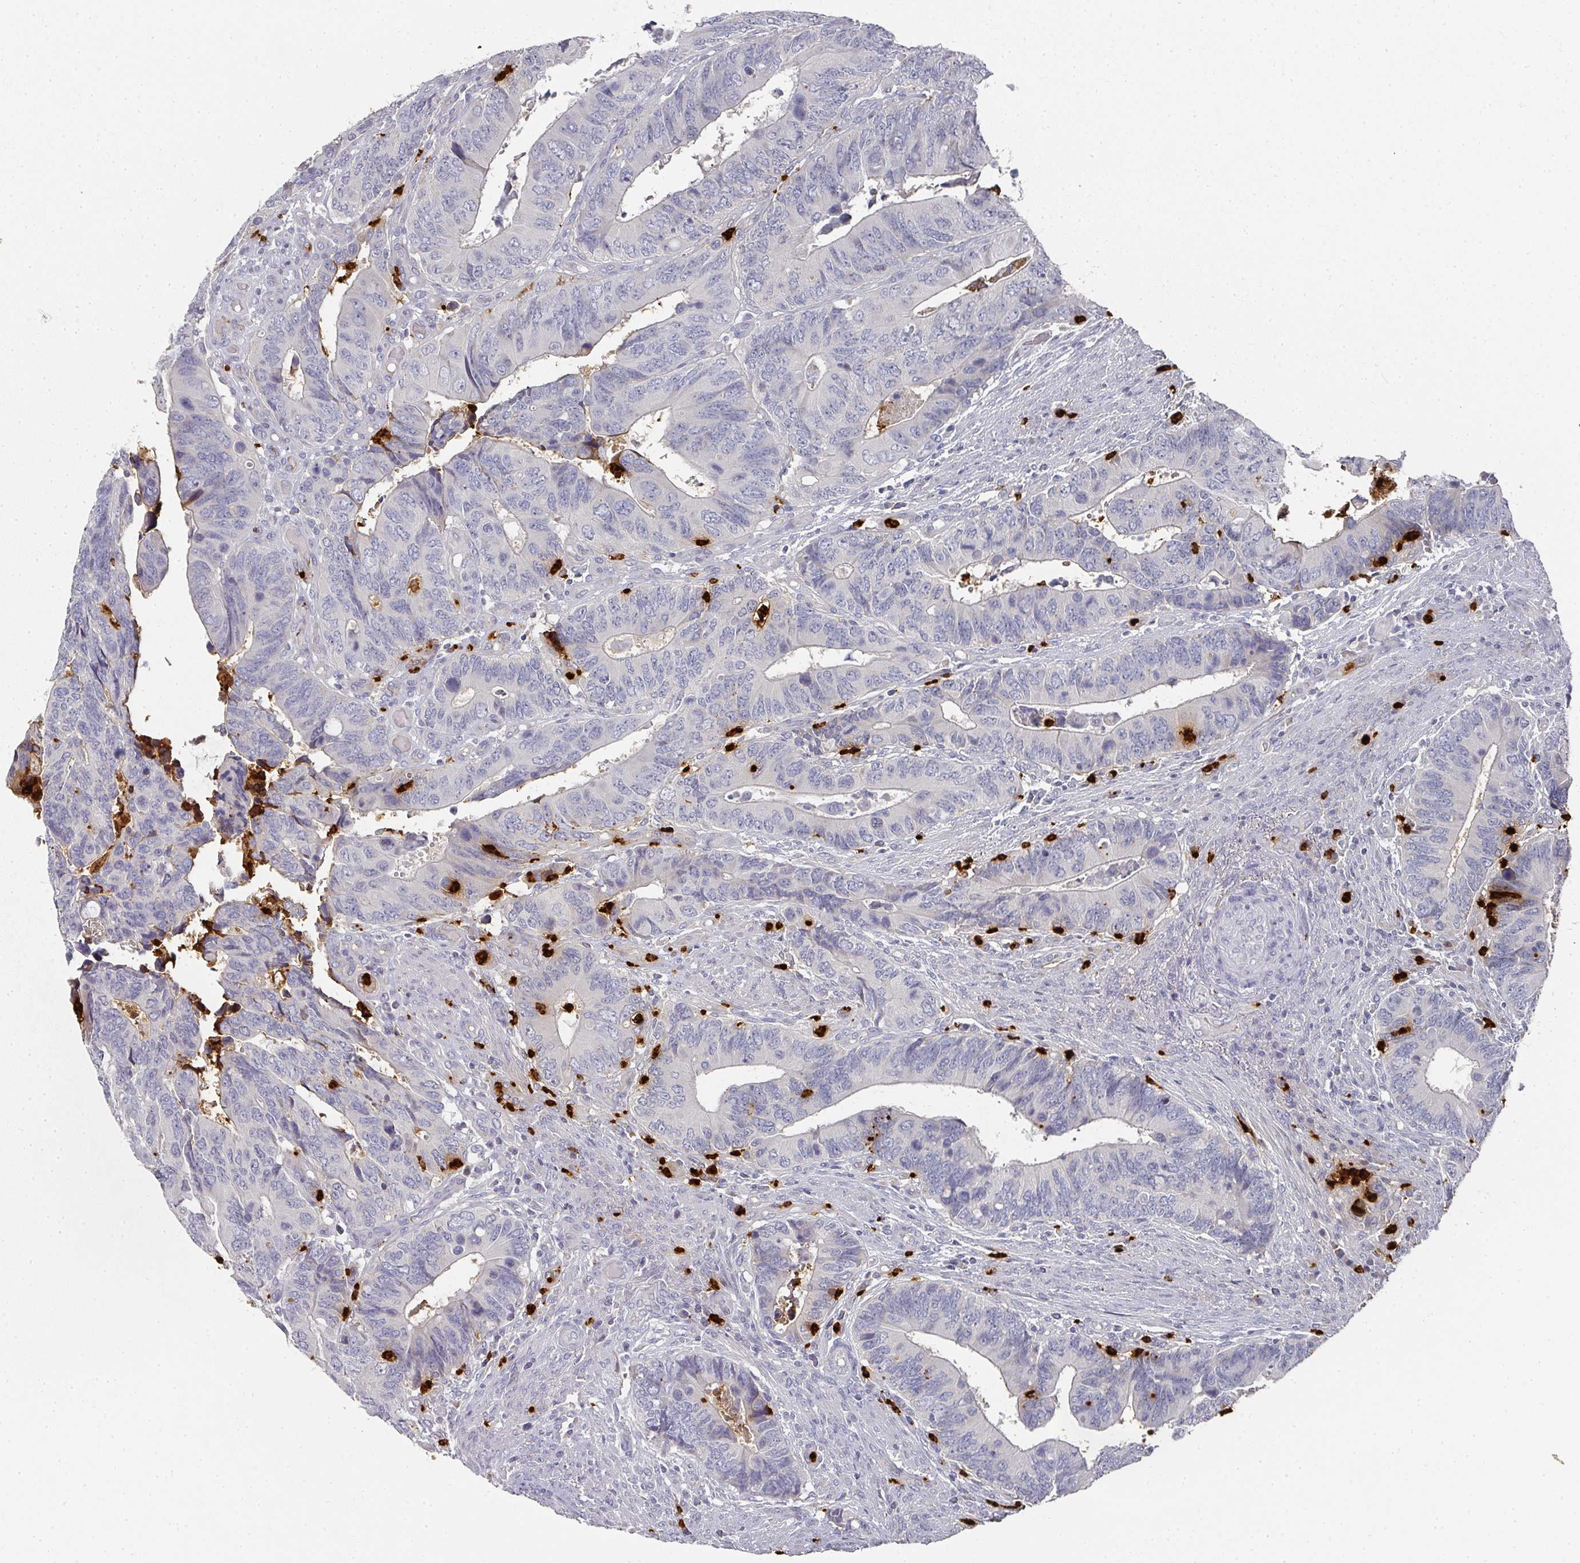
{"staining": {"intensity": "negative", "quantity": "none", "location": "none"}, "tissue": "colorectal cancer", "cell_type": "Tumor cells", "image_type": "cancer", "snomed": [{"axis": "morphology", "description": "Adenocarcinoma, NOS"}, {"axis": "topography", "description": "Colon"}], "caption": "The histopathology image demonstrates no significant expression in tumor cells of colorectal adenocarcinoma.", "gene": "CAMP", "patient": {"sex": "male", "age": 87}}